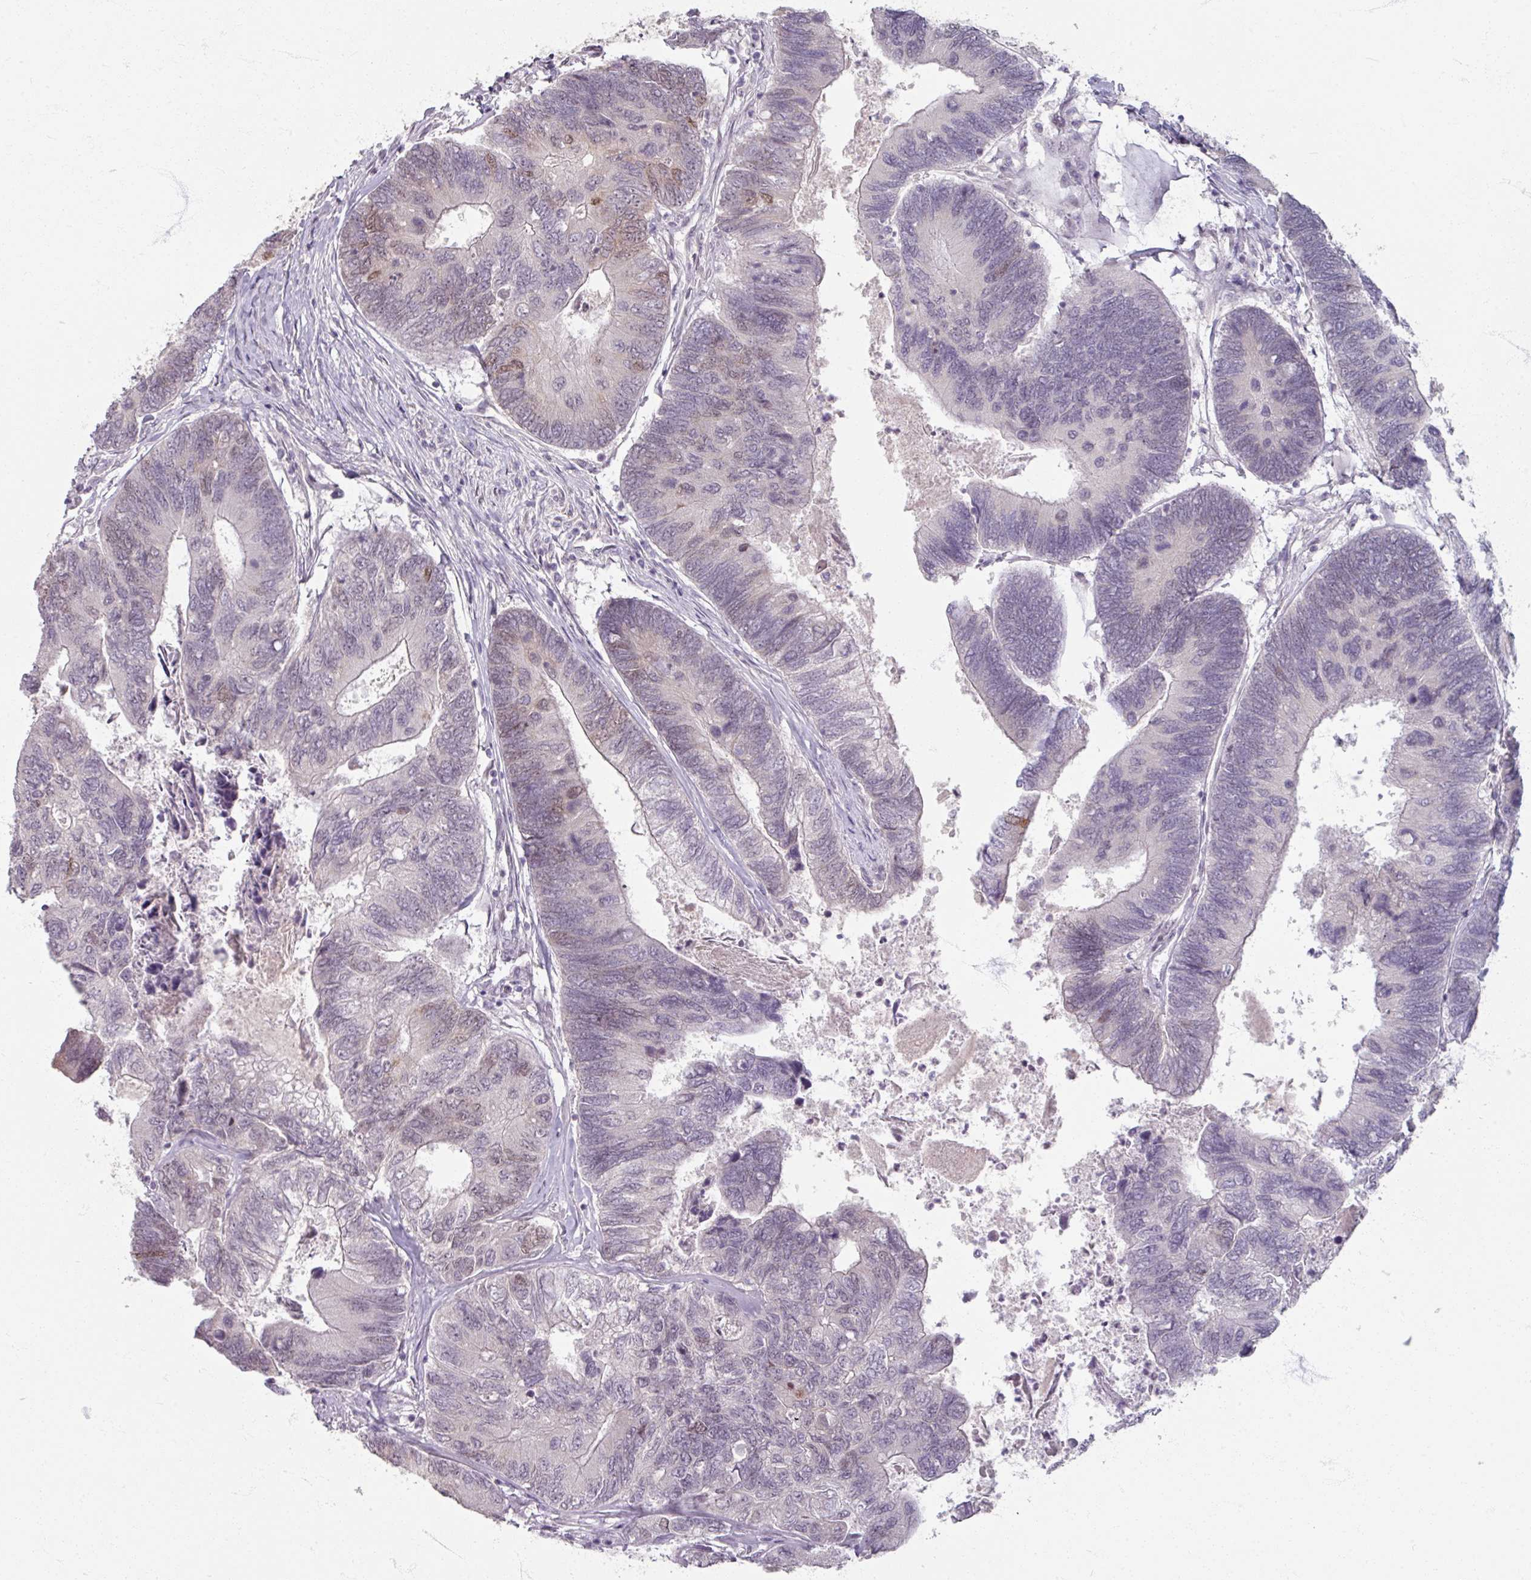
{"staining": {"intensity": "weak", "quantity": "<25%", "location": "nuclear"}, "tissue": "colorectal cancer", "cell_type": "Tumor cells", "image_type": "cancer", "snomed": [{"axis": "morphology", "description": "Adenocarcinoma, NOS"}, {"axis": "topography", "description": "Colon"}], "caption": "Immunohistochemistry (IHC) micrograph of human colorectal cancer stained for a protein (brown), which exhibits no positivity in tumor cells. The staining was performed using DAB to visualize the protein expression in brown, while the nuclei were stained in blue with hematoxylin (Magnification: 20x).", "gene": "SOX11", "patient": {"sex": "female", "age": 67}}